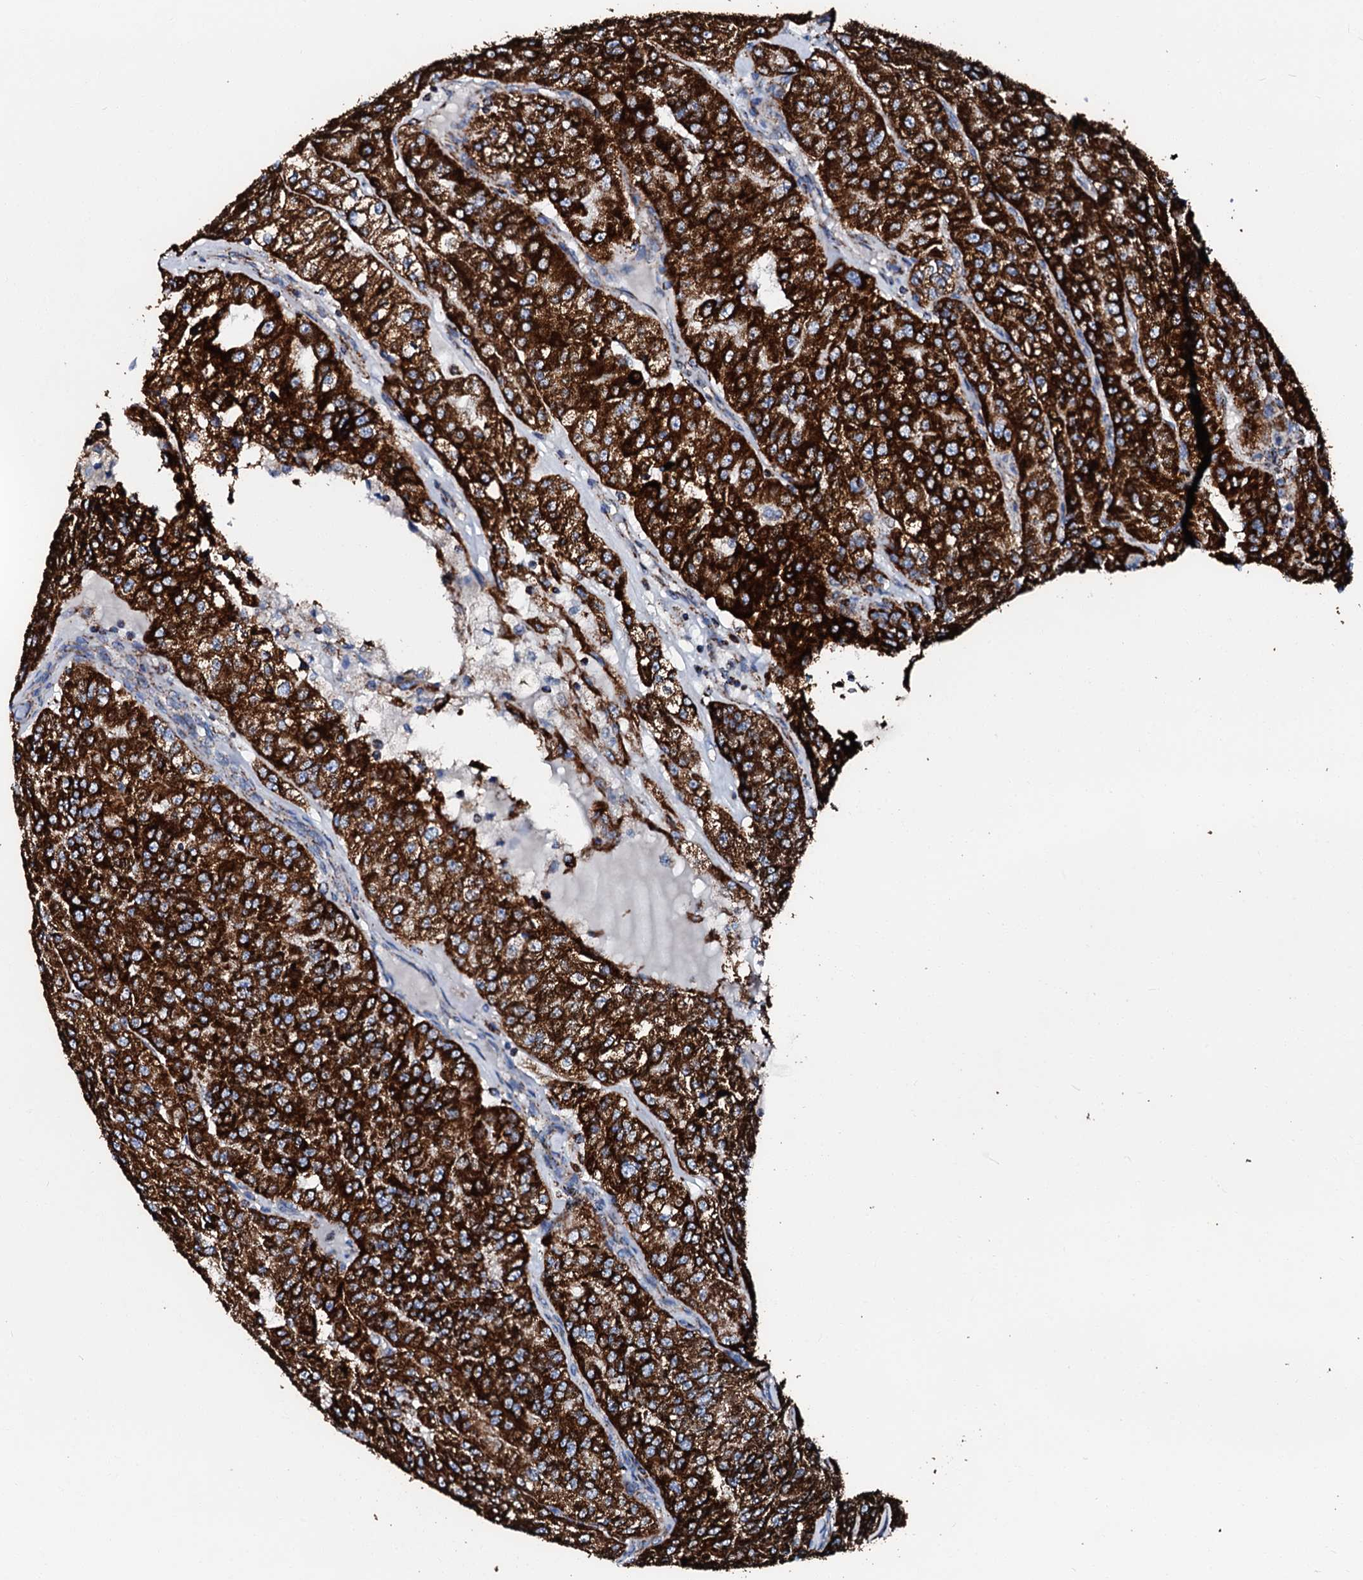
{"staining": {"intensity": "strong", "quantity": ">75%", "location": "cytoplasmic/membranous"}, "tissue": "renal cancer", "cell_type": "Tumor cells", "image_type": "cancer", "snomed": [{"axis": "morphology", "description": "Adenocarcinoma, NOS"}, {"axis": "topography", "description": "Kidney"}], "caption": "Immunohistochemistry (IHC) image of neoplastic tissue: human renal cancer (adenocarcinoma) stained using immunohistochemistry (IHC) reveals high levels of strong protein expression localized specifically in the cytoplasmic/membranous of tumor cells, appearing as a cytoplasmic/membranous brown color.", "gene": "HADH", "patient": {"sex": "female", "age": 63}}